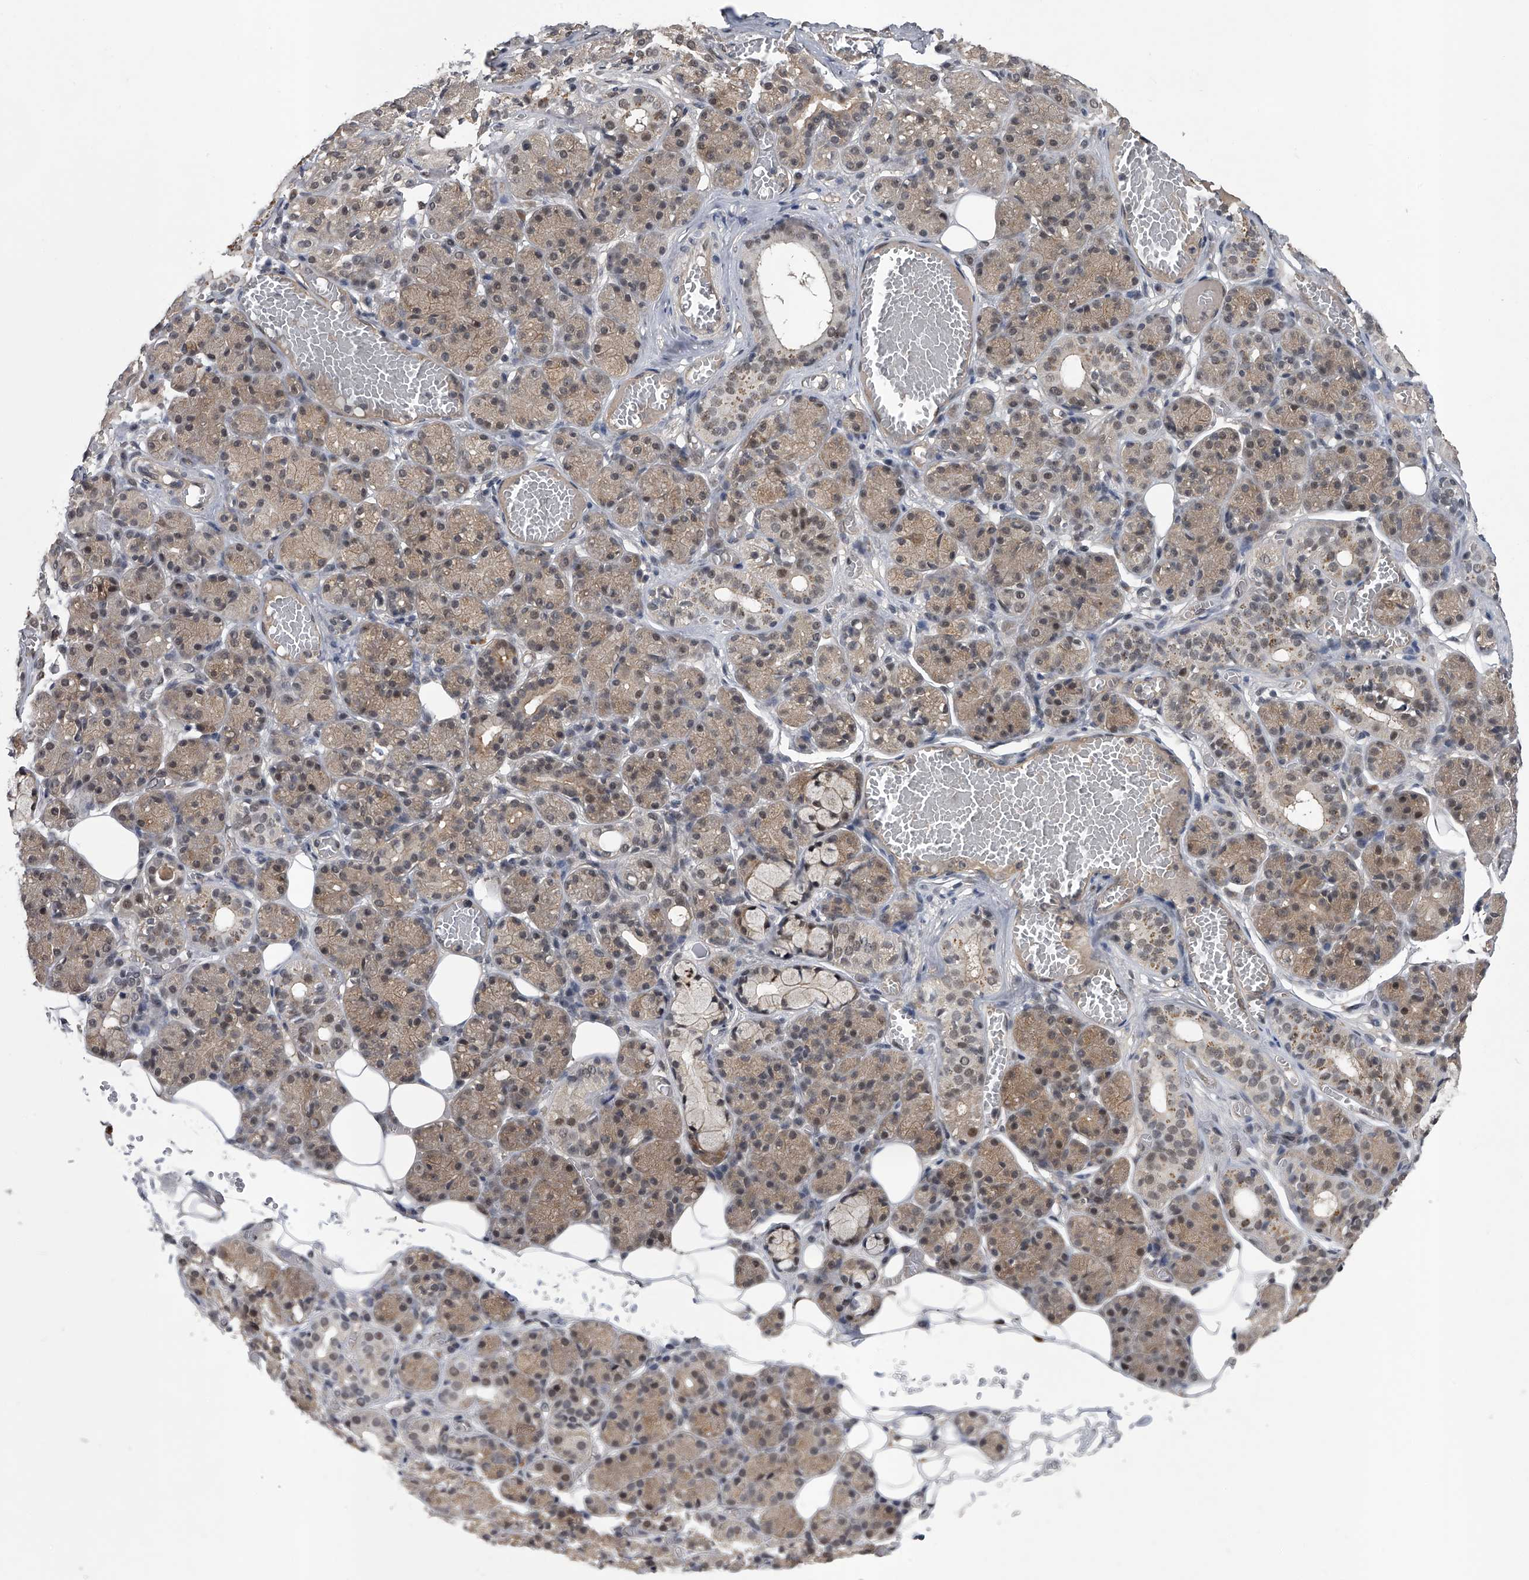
{"staining": {"intensity": "weak", "quantity": "25%-75%", "location": "cytoplasmic/membranous"}, "tissue": "salivary gland", "cell_type": "Glandular cells", "image_type": "normal", "snomed": [{"axis": "morphology", "description": "Normal tissue, NOS"}, {"axis": "topography", "description": "Salivary gland"}], "caption": "Weak cytoplasmic/membranous protein expression is present in about 25%-75% of glandular cells in salivary gland. (DAB (3,3'-diaminobenzidine) IHC with brightfield microscopy, high magnification).", "gene": "SLC12A8", "patient": {"sex": "male", "age": 63}}